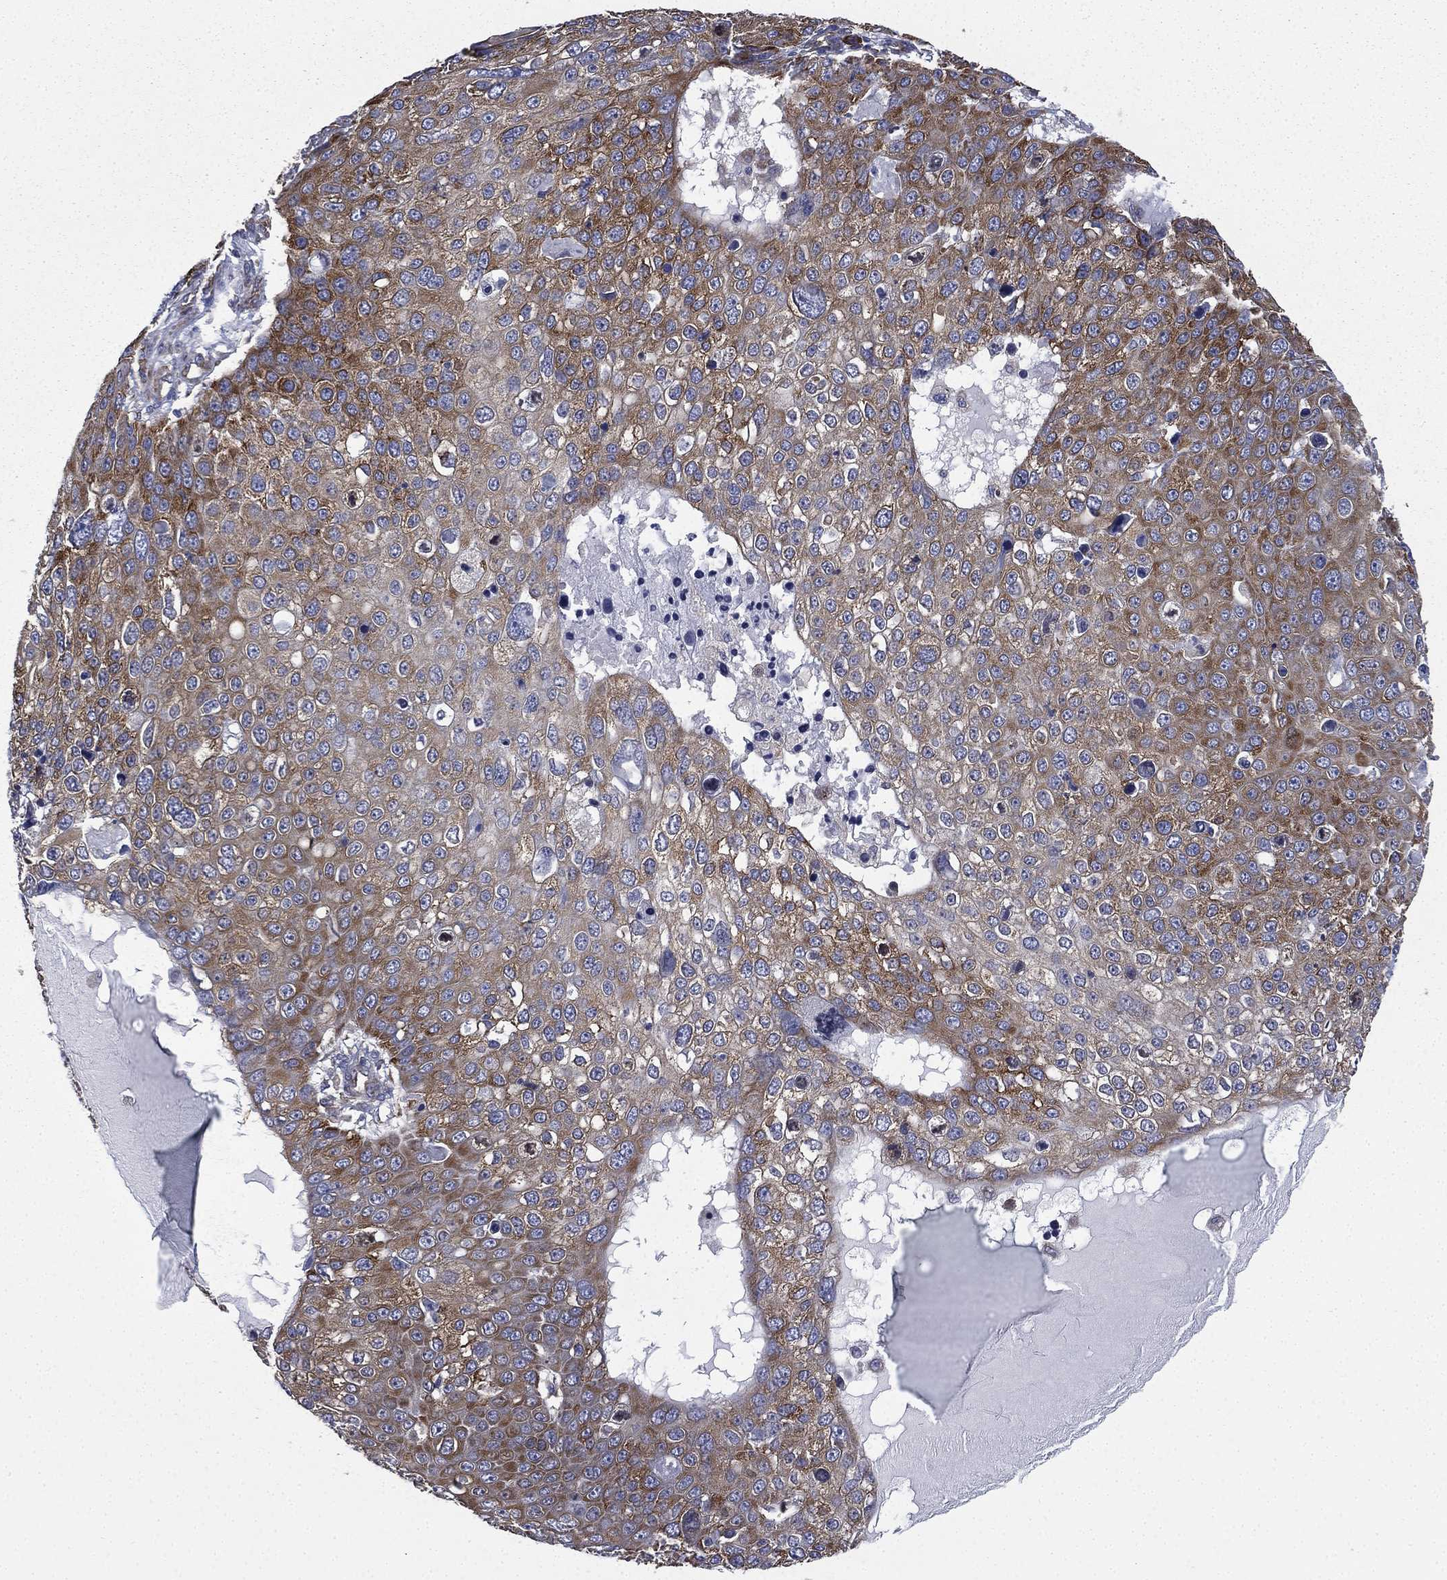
{"staining": {"intensity": "moderate", "quantity": "25%-75%", "location": "cytoplasmic/membranous"}, "tissue": "skin cancer", "cell_type": "Tumor cells", "image_type": "cancer", "snomed": [{"axis": "morphology", "description": "Squamous cell carcinoma, NOS"}, {"axis": "topography", "description": "Skin"}], "caption": "This image demonstrates IHC staining of human skin cancer, with medium moderate cytoplasmic/membranous expression in approximately 25%-75% of tumor cells.", "gene": "FARSA", "patient": {"sex": "male", "age": 71}}